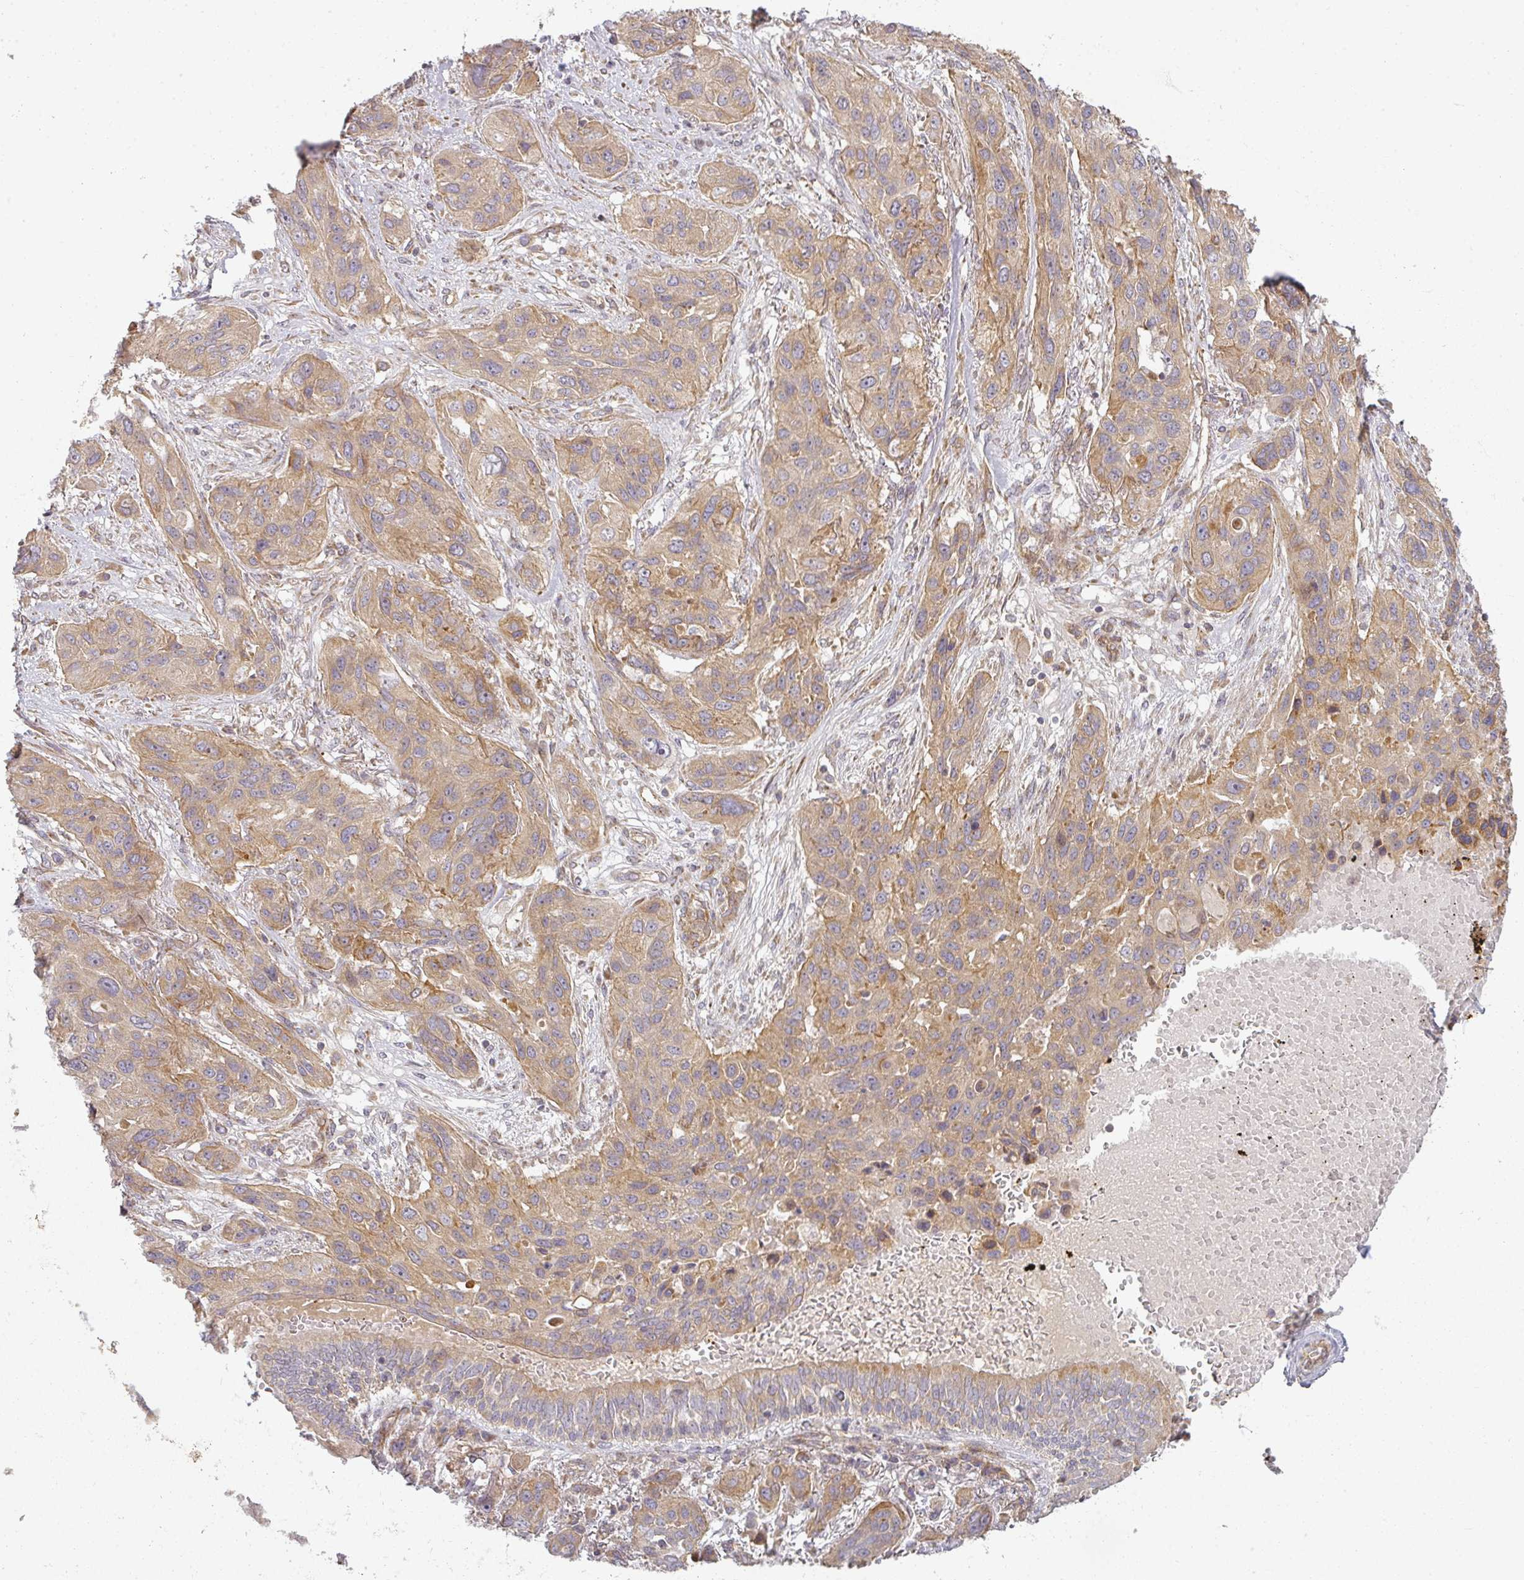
{"staining": {"intensity": "moderate", "quantity": "25%-75%", "location": "cytoplasmic/membranous"}, "tissue": "lung cancer", "cell_type": "Tumor cells", "image_type": "cancer", "snomed": [{"axis": "morphology", "description": "Squamous cell carcinoma, NOS"}, {"axis": "topography", "description": "Lung"}], "caption": "DAB immunohistochemical staining of squamous cell carcinoma (lung) reveals moderate cytoplasmic/membranous protein expression in approximately 25%-75% of tumor cells.", "gene": "CNOT1", "patient": {"sex": "female", "age": 70}}